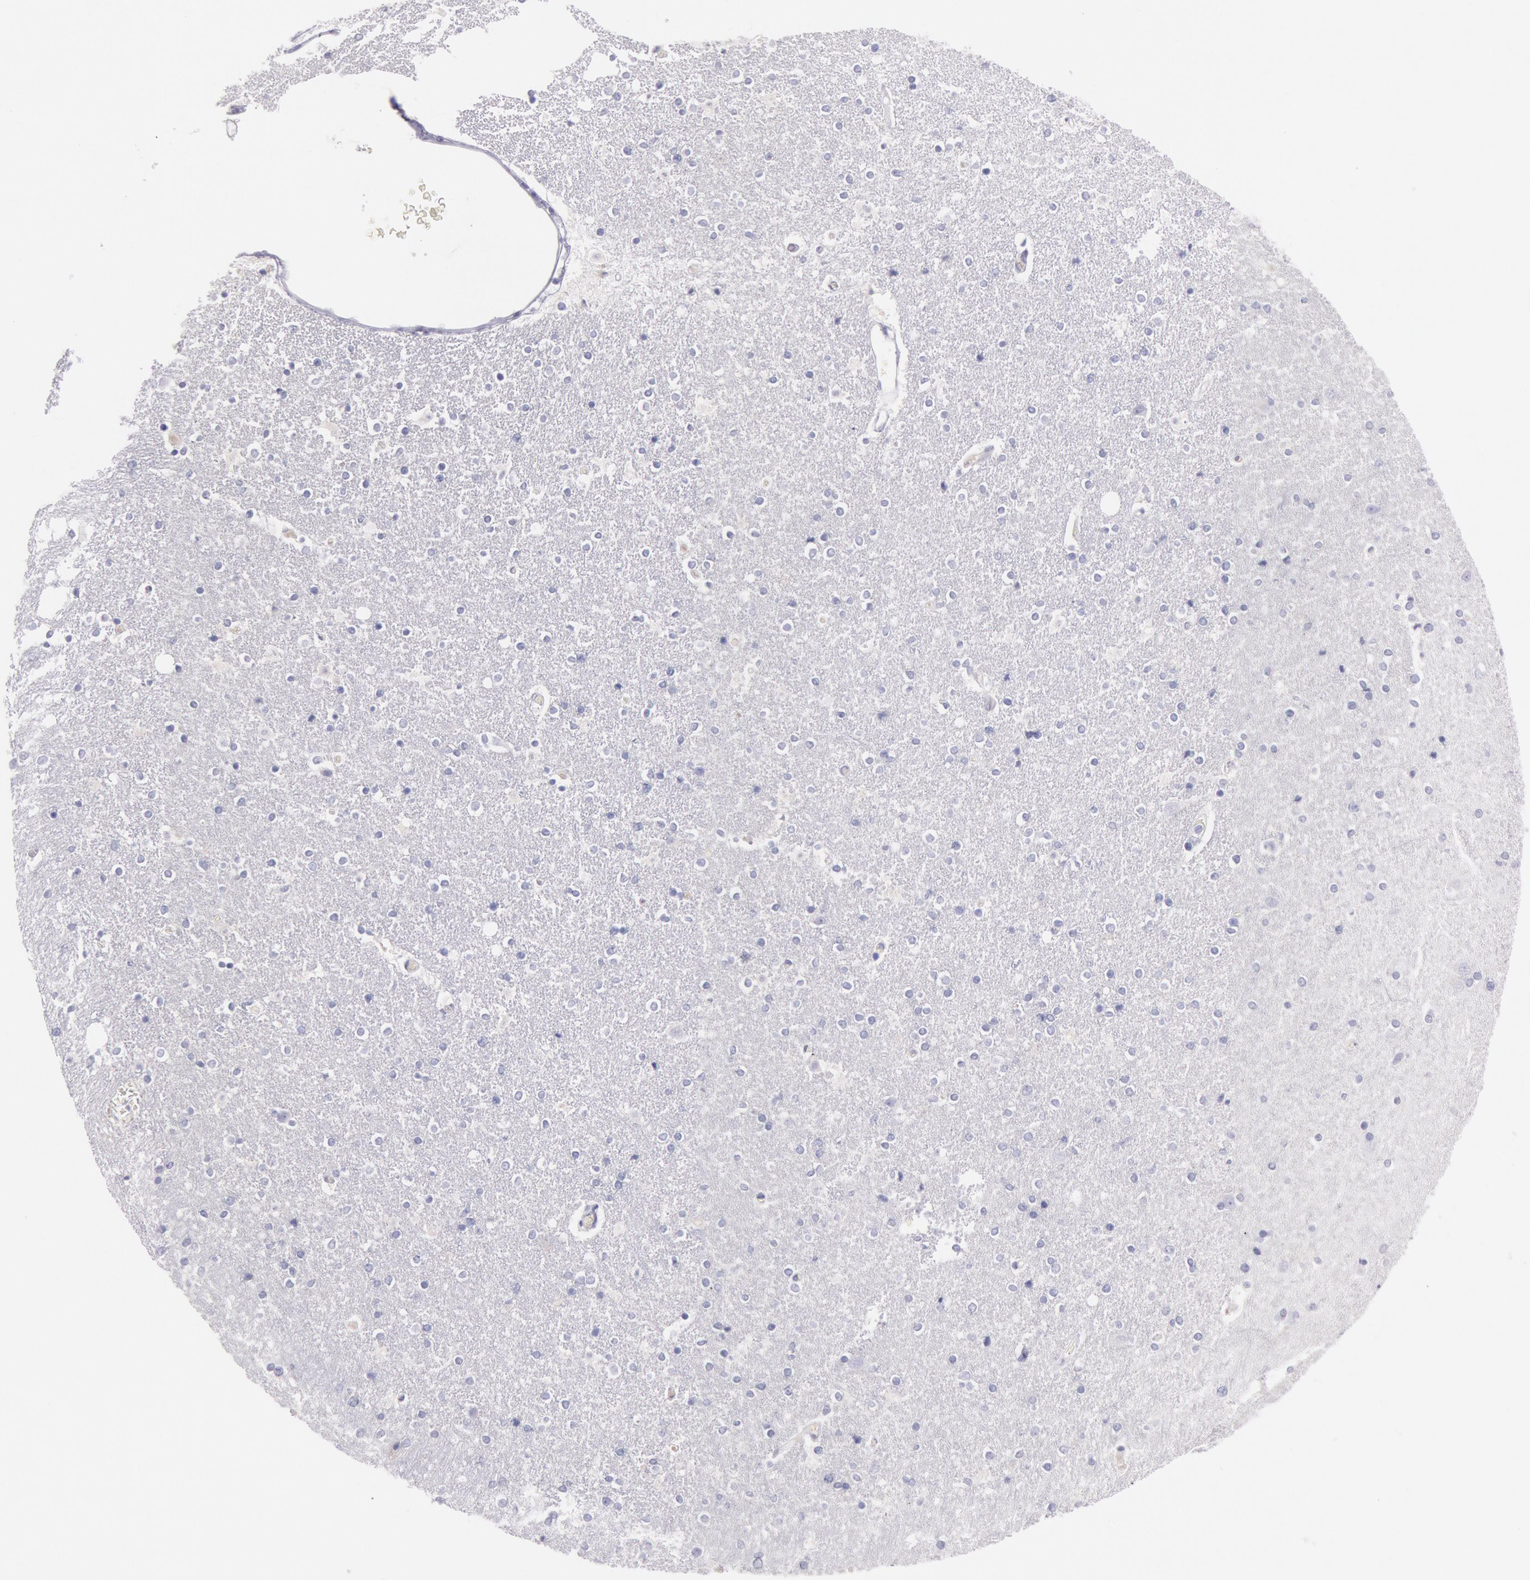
{"staining": {"intensity": "negative", "quantity": "none", "location": "none"}, "tissue": "caudate", "cell_type": "Glial cells", "image_type": "normal", "snomed": [{"axis": "morphology", "description": "Normal tissue, NOS"}, {"axis": "topography", "description": "Lateral ventricle wall"}], "caption": "This is a micrograph of immunohistochemistry (IHC) staining of benign caudate, which shows no expression in glial cells.", "gene": "EGFR", "patient": {"sex": "female", "age": 54}}